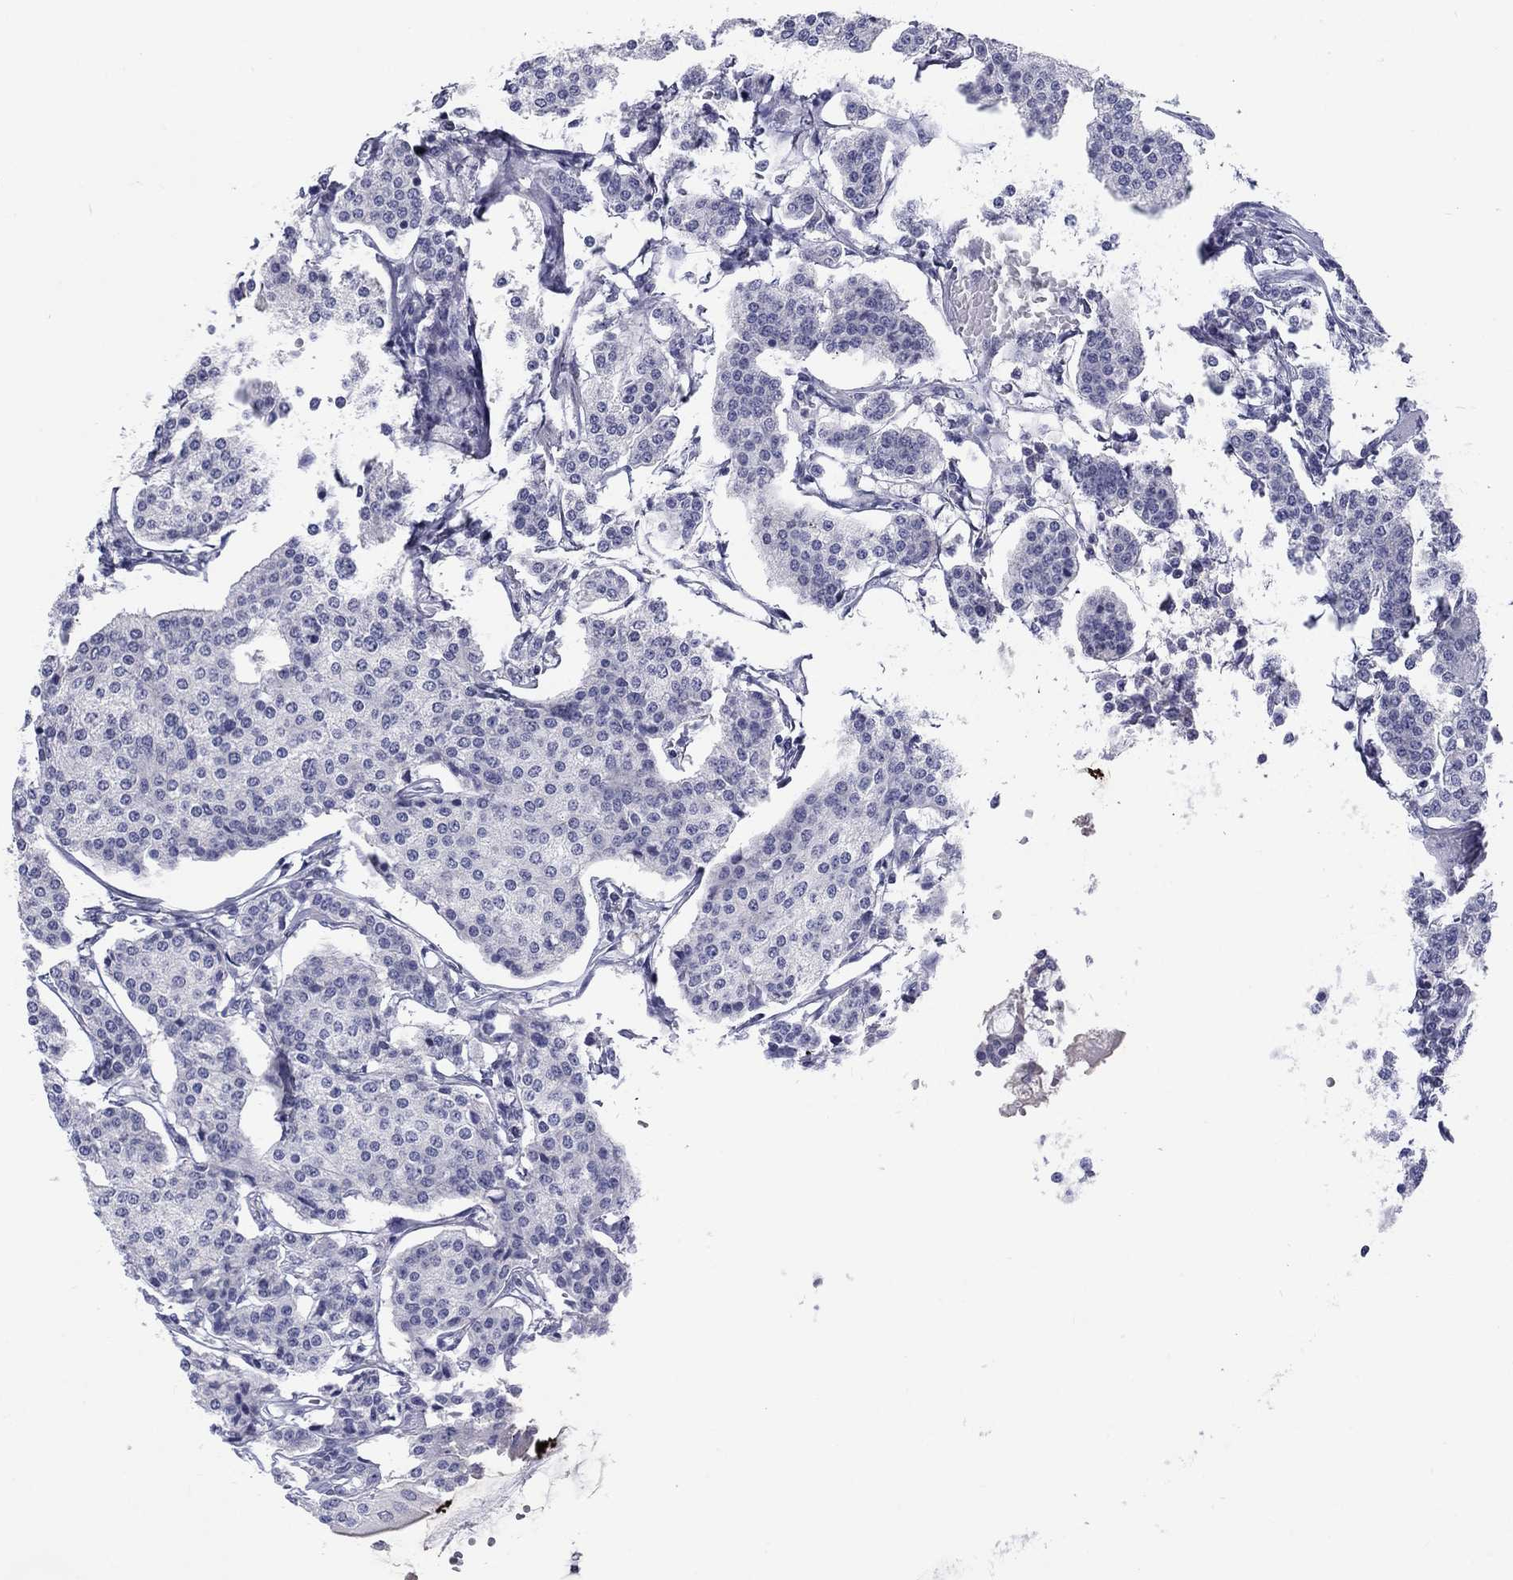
{"staining": {"intensity": "negative", "quantity": "none", "location": "none"}, "tissue": "carcinoid", "cell_type": "Tumor cells", "image_type": "cancer", "snomed": [{"axis": "morphology", "description": "Carcinoid, malignant, NOS"}, {"axis": "topography", "description": "Small intestine"}], "caption": "IHC of carcinoid reveals no positivity in tumor cells.", "gene": "CACNA1A", "patient": {"sex": "female", "age": 65}}